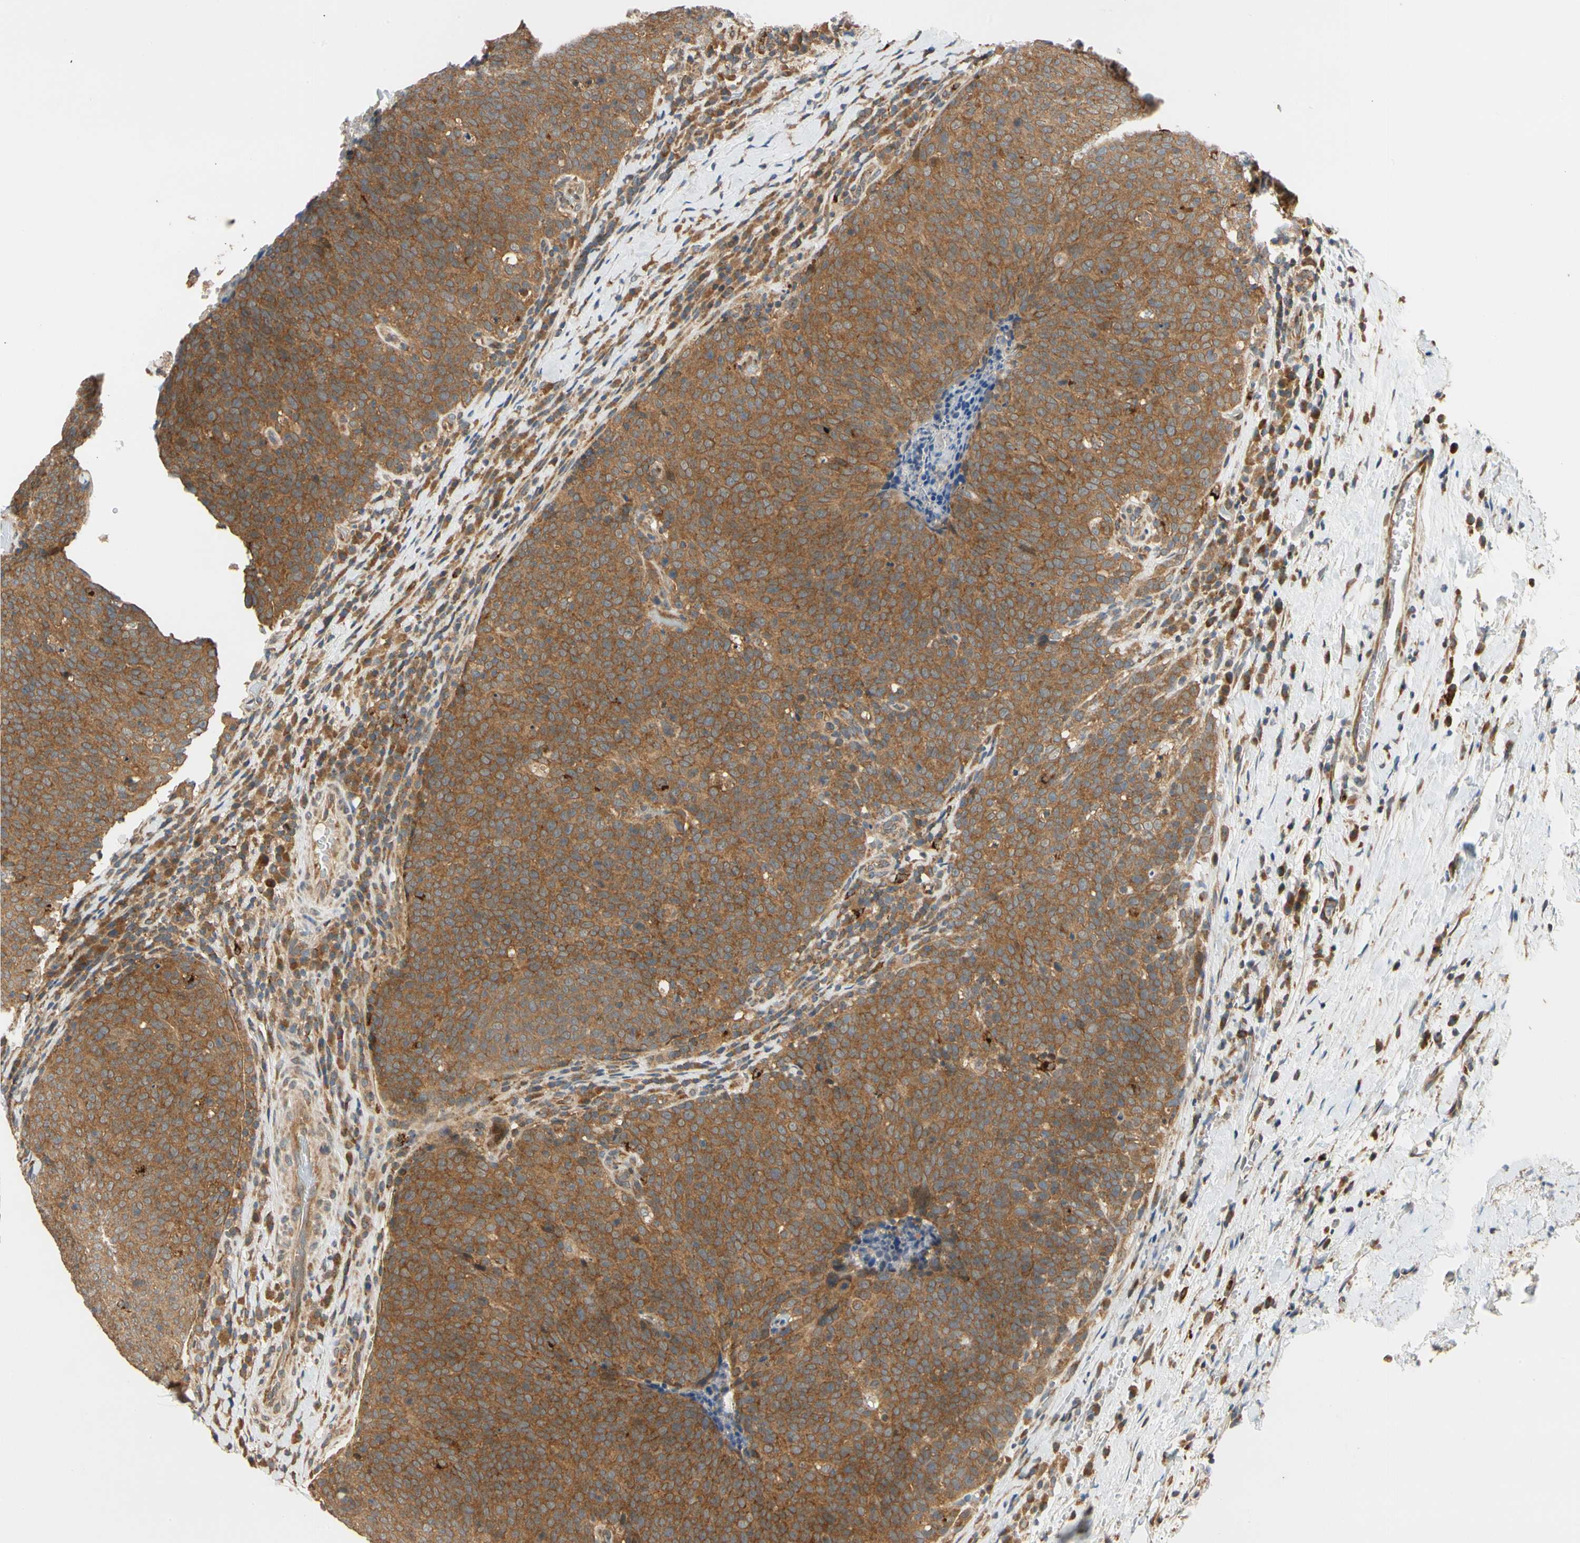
{"staining": {"intensity": "moderate", "quantity": ">75%", "location": "cytoplasmic/membranous"}, "tissue": "head and neck cancer", "cell_type": "Tumor cells", "image_type": "cancer", "snomed": [{"axis": "morphology", "description": "Squamous cell carcinoma, NOS"}, {"axis": "morphology", "description": "Squamous cell carcinoma, metastatic, NOS"}, {"axis": "topography", "description": "Lymph node"}, {"axis": "topography", "description": "Head-Neck"}], "caption": "Immunohistochemistry (DAB) staining of human metastatic squamous cell carcinoma (head and neck) shows moderate cytoplasmic/membranous protein positivity in about >75% of tumor cells.", "gene": "ANKHD1", "patient": {"sex": "male", "age": 62}}